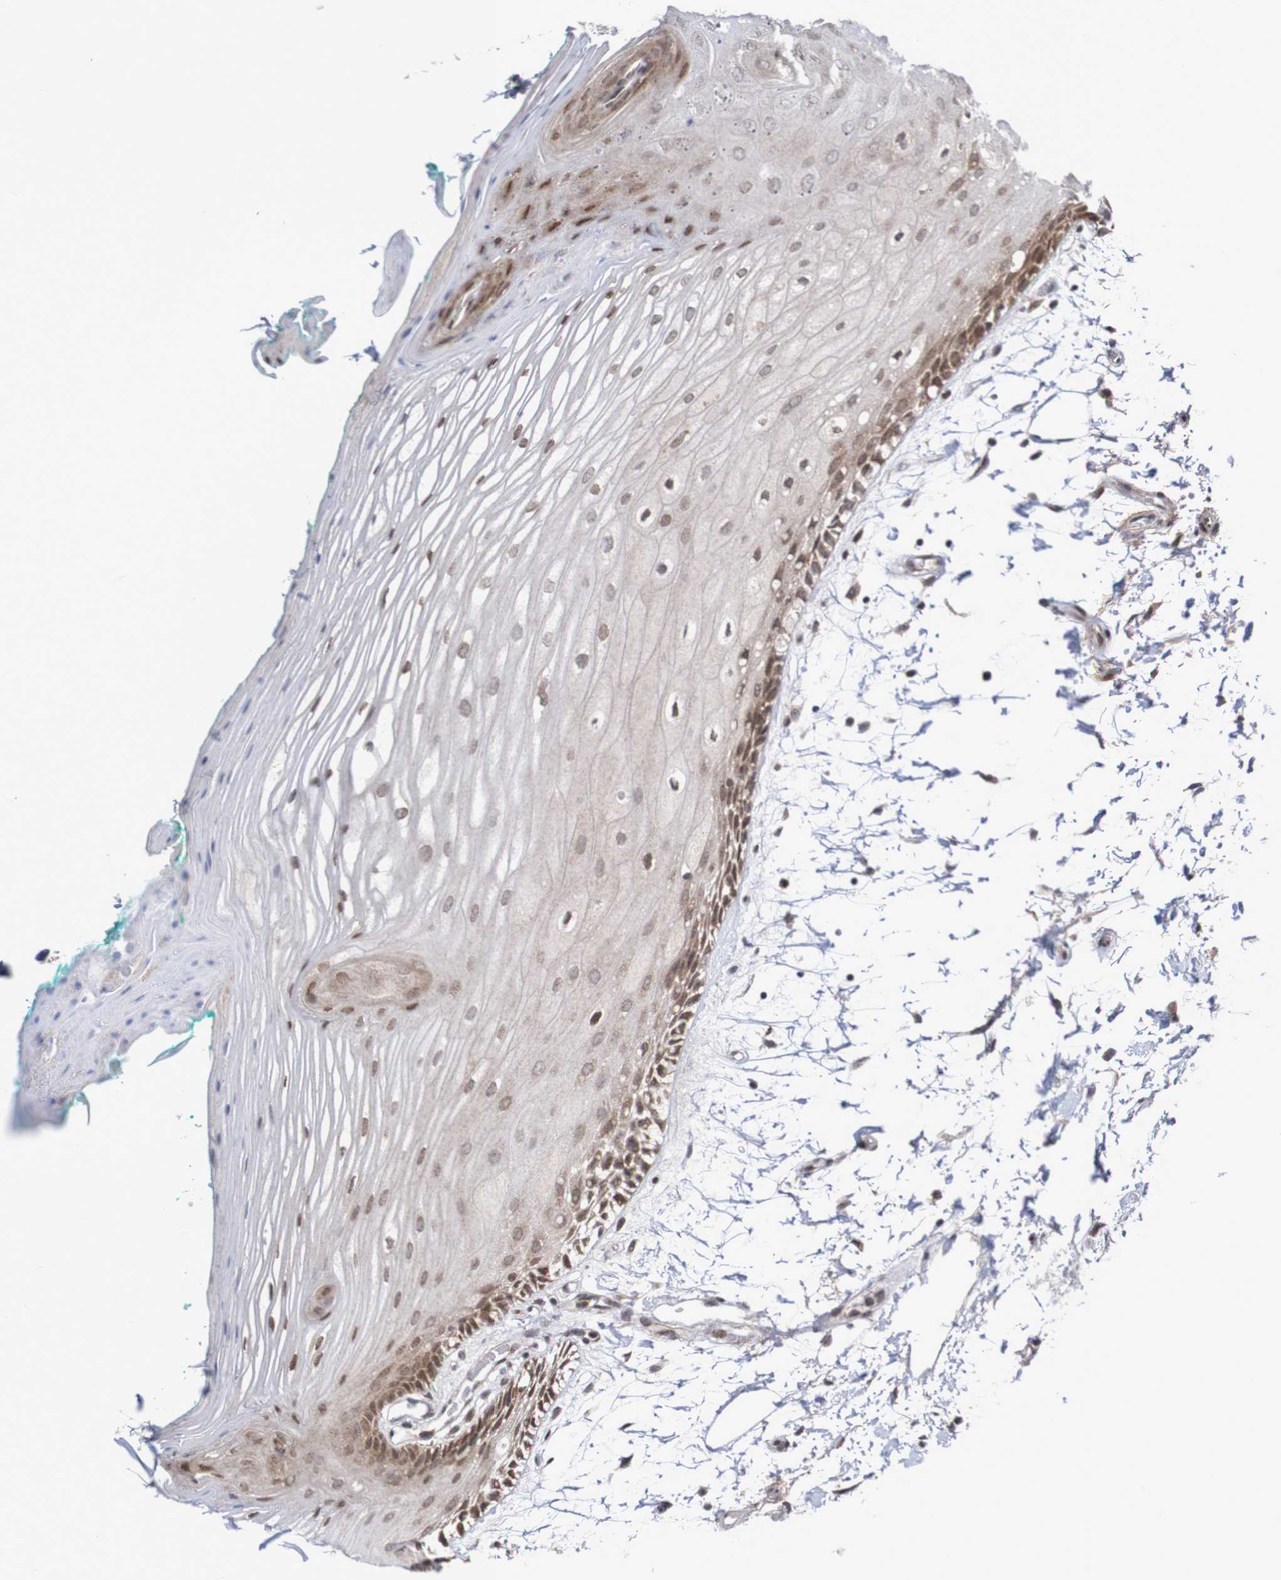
{"staining": {"intensity": "moderate", "quantity": ">75%", "location": "cytoplasmic/membranous,nuclear"}, "tissue": "oral mucosa", "cell_type": "Squamous epithelial cells", "image_type": "normal", "snomed": [{"axis": "morphology", "description": "Normal tissue, NOS"}, {"axis": "topography", "description": "Skeletal muscle"}, {"axis": "topography", "description": "Oral tissue"}, {"axis": "topography", "description": "Peripheral nerve tissue"}], "caption": "Unremarkable oral mucosa was stained to show a protein in brown. There is medium levels of moderate cytoplasmic/membranous,nuclear staining in about >75% of squamous epithelial cells.", "gene": "ITLN1", "patient": {"sex": "female", "age": 84}}